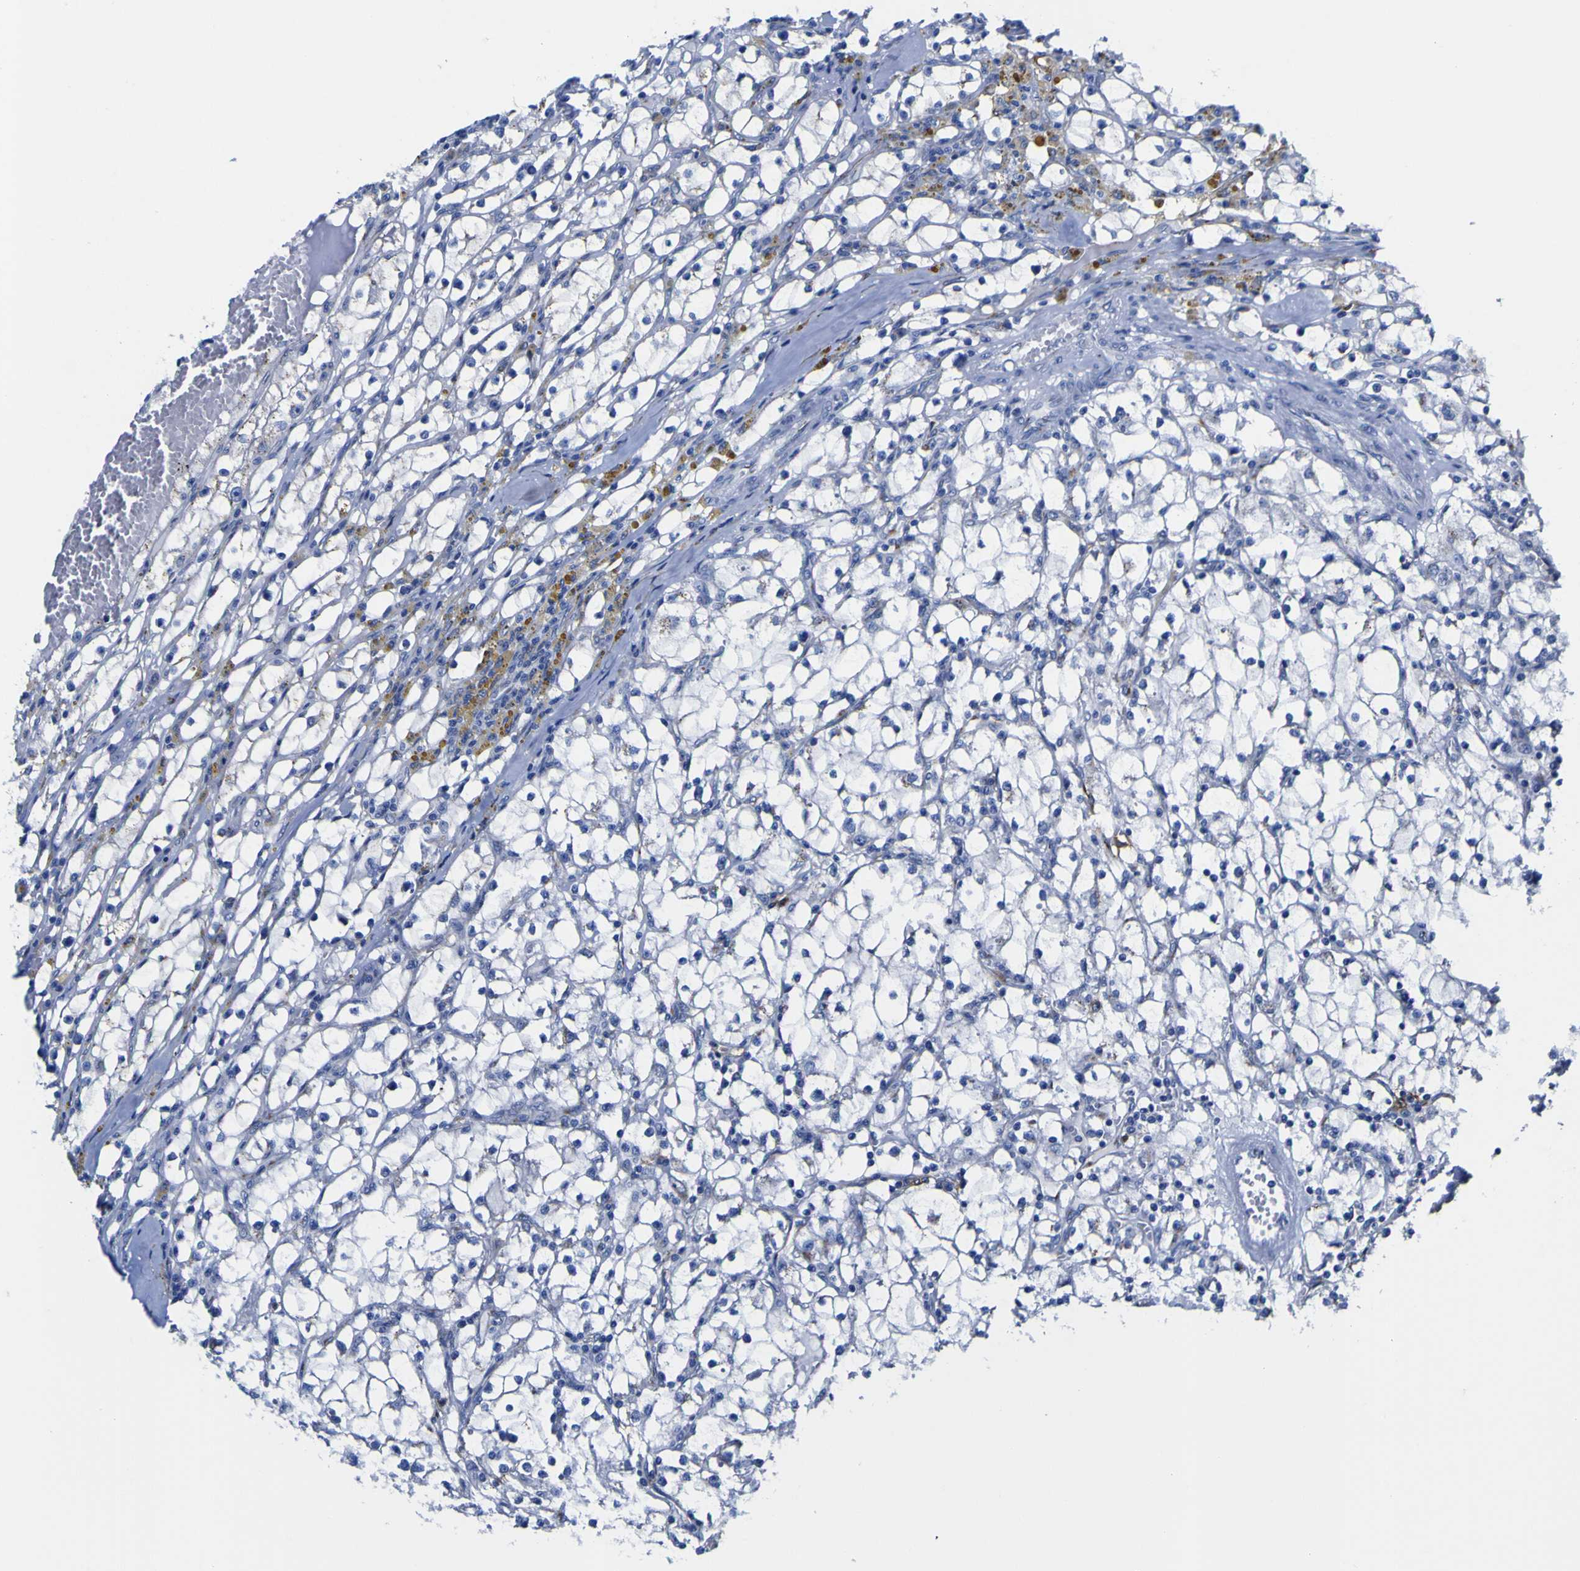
{"staining": {"intensity": "negative", "quantity": "none", "location": "none"}, "tissue": "renal cancer", "cell_type": "Tumor cells", "image_type": "cancer", "snomed": [{"axis": "morphology", "description": "Adenocarcinoma, NOS"}, {"axis": "topography", "description": "Kidney"}], "caption": "IHC of human renal cancer reveals no positivity in tumor cells. Nuclei are stained in blue.", "gene": "GOLM1", "patient": {"sex": "male", "age": 56}}